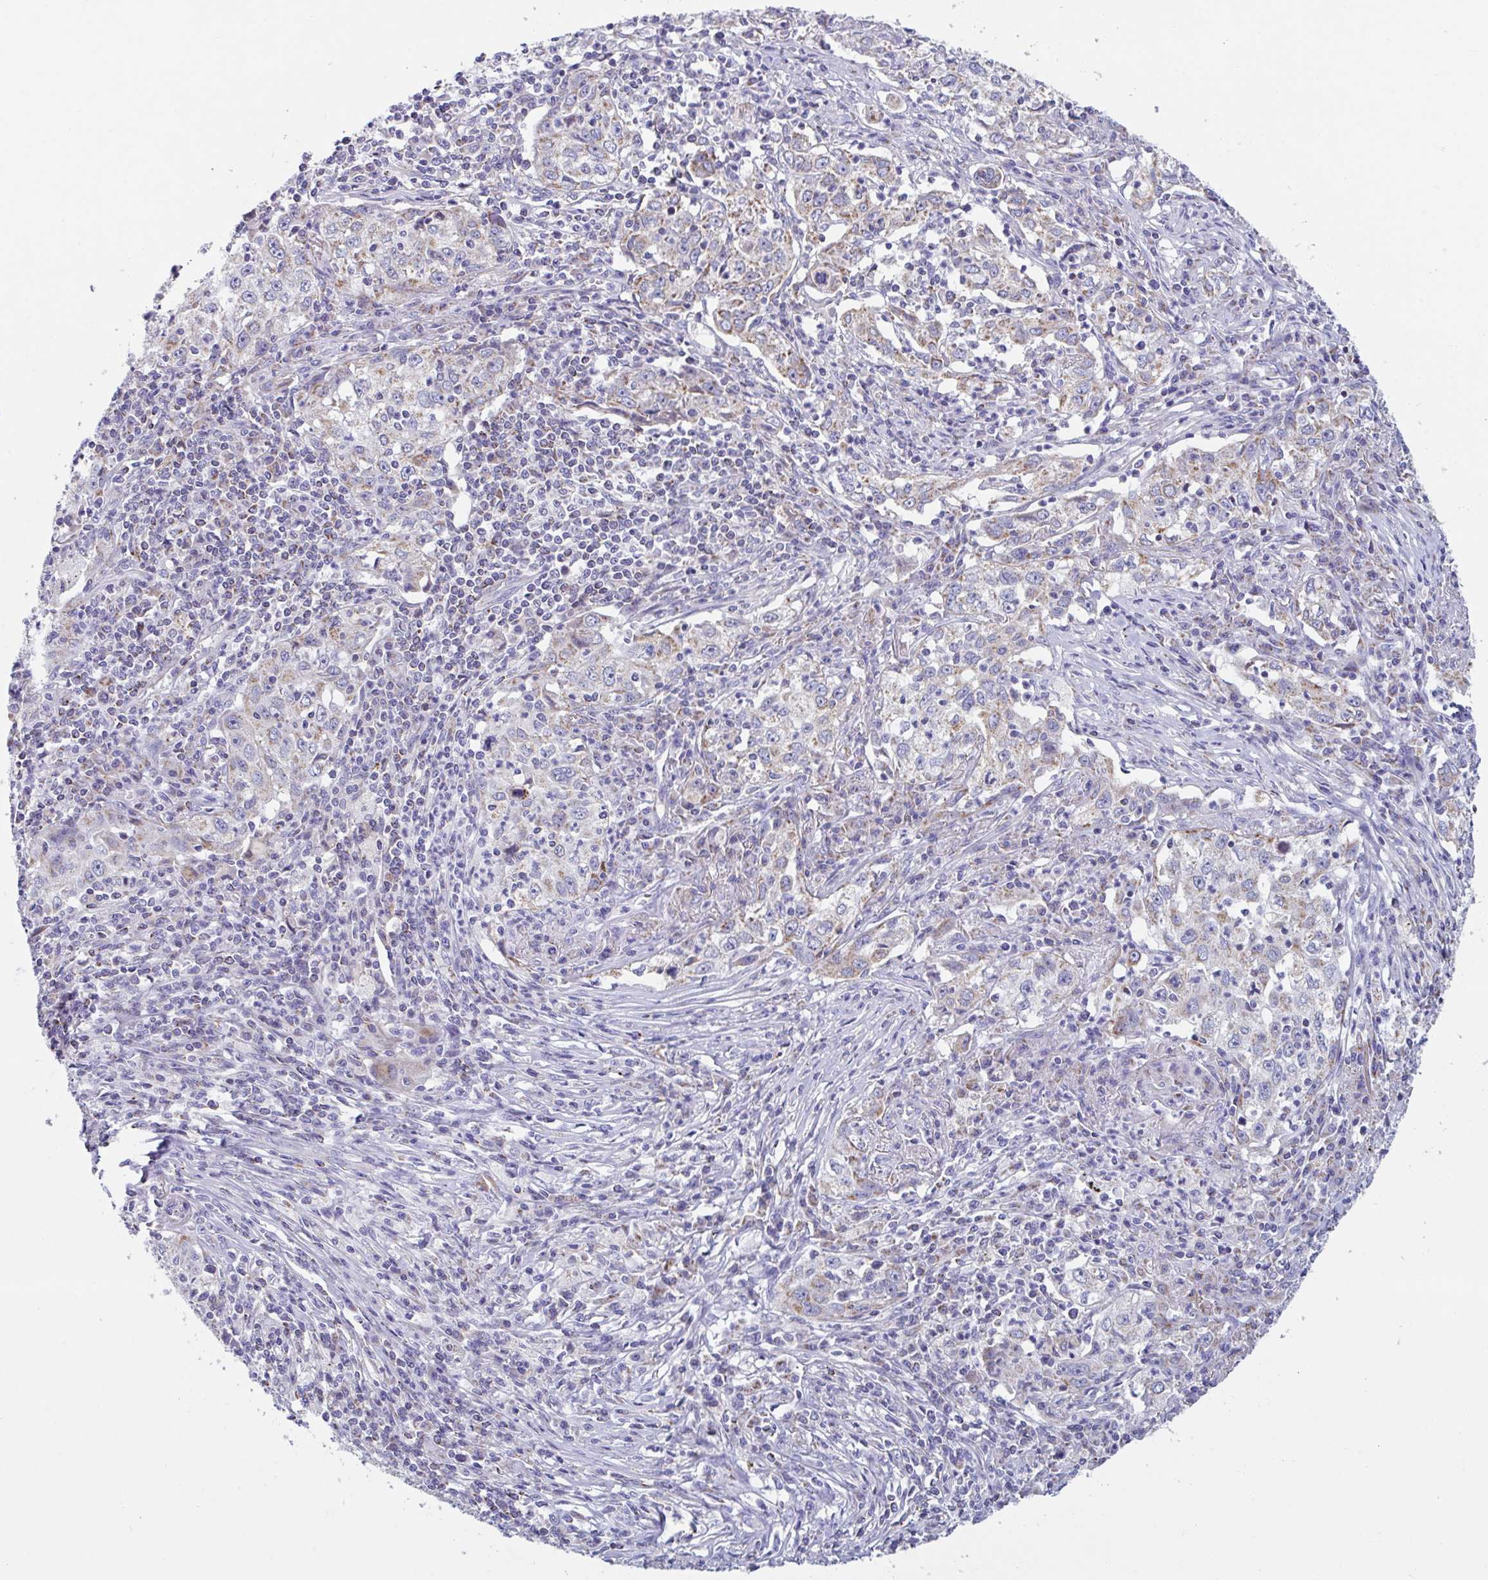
{"staining": {"intensity": "moderate", "quantity": "25%-75%", "location": "cytoplasmic/membranous"}, "tissue": "lung cancer", "cell_type": "Tumor cells", "image_type": "cancer", "snomed": [{"axis": "morphology", "description": "Squamous cell carcinoma, NOS"}, {"axis": "topography", "description": "Lung"}], "caption": "IHC of squamous cell carcinoma (lung) displays medium levels of moderate cytoplasmic/membranous expression in approximately 25%-75% of tumor cells. (DAB = brown stain, brightfield microscopy at high magnification).", "gene": "BCAT2", "patient": {"sex": "male", "age": 71}}